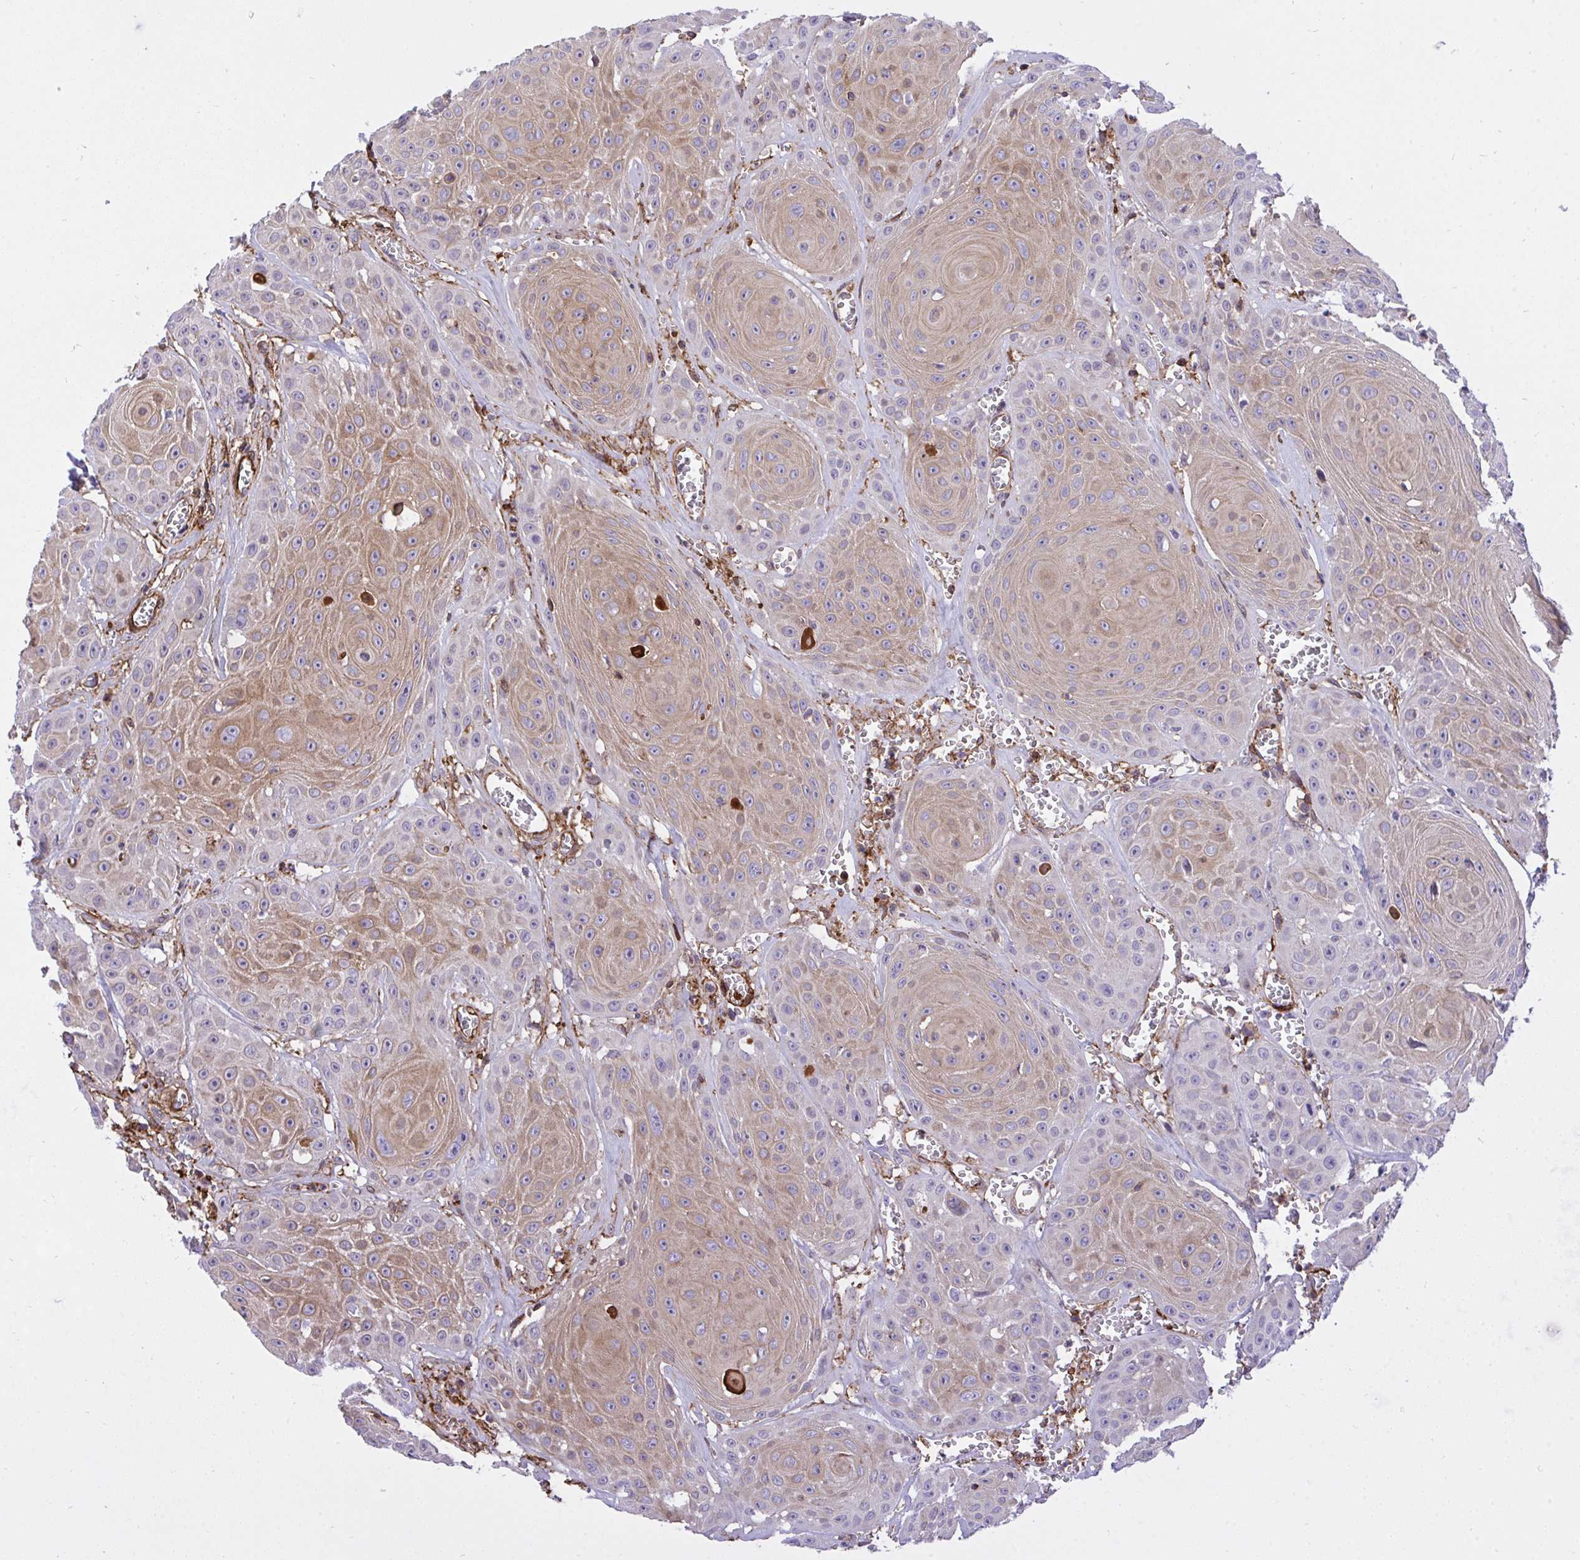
{"staining": {"intensity": "weak", "quantity": ">75%", "location": "cytoplasmic/membranous"}, "tissue": "head and neck cancer", "cell_type": "Tumor cells", "image_type": "cancer", "snomed": [{"axis": "morphology", "description": "Squamous cell carcinoma, NOS"}, {"axis": "topography", "description": "Oral tissue"}, {"axis": "topography", "description": "Head-Neck"}], "caption": "Head and neck cancer (squamous cell carcinoma) stained for a protein (brown) shows weak cytoplasmic/membranous positive expression in approximately >75% of tumor cells.", "gene": "ERI1", "patient": {"sex": "male", "age": 81}}